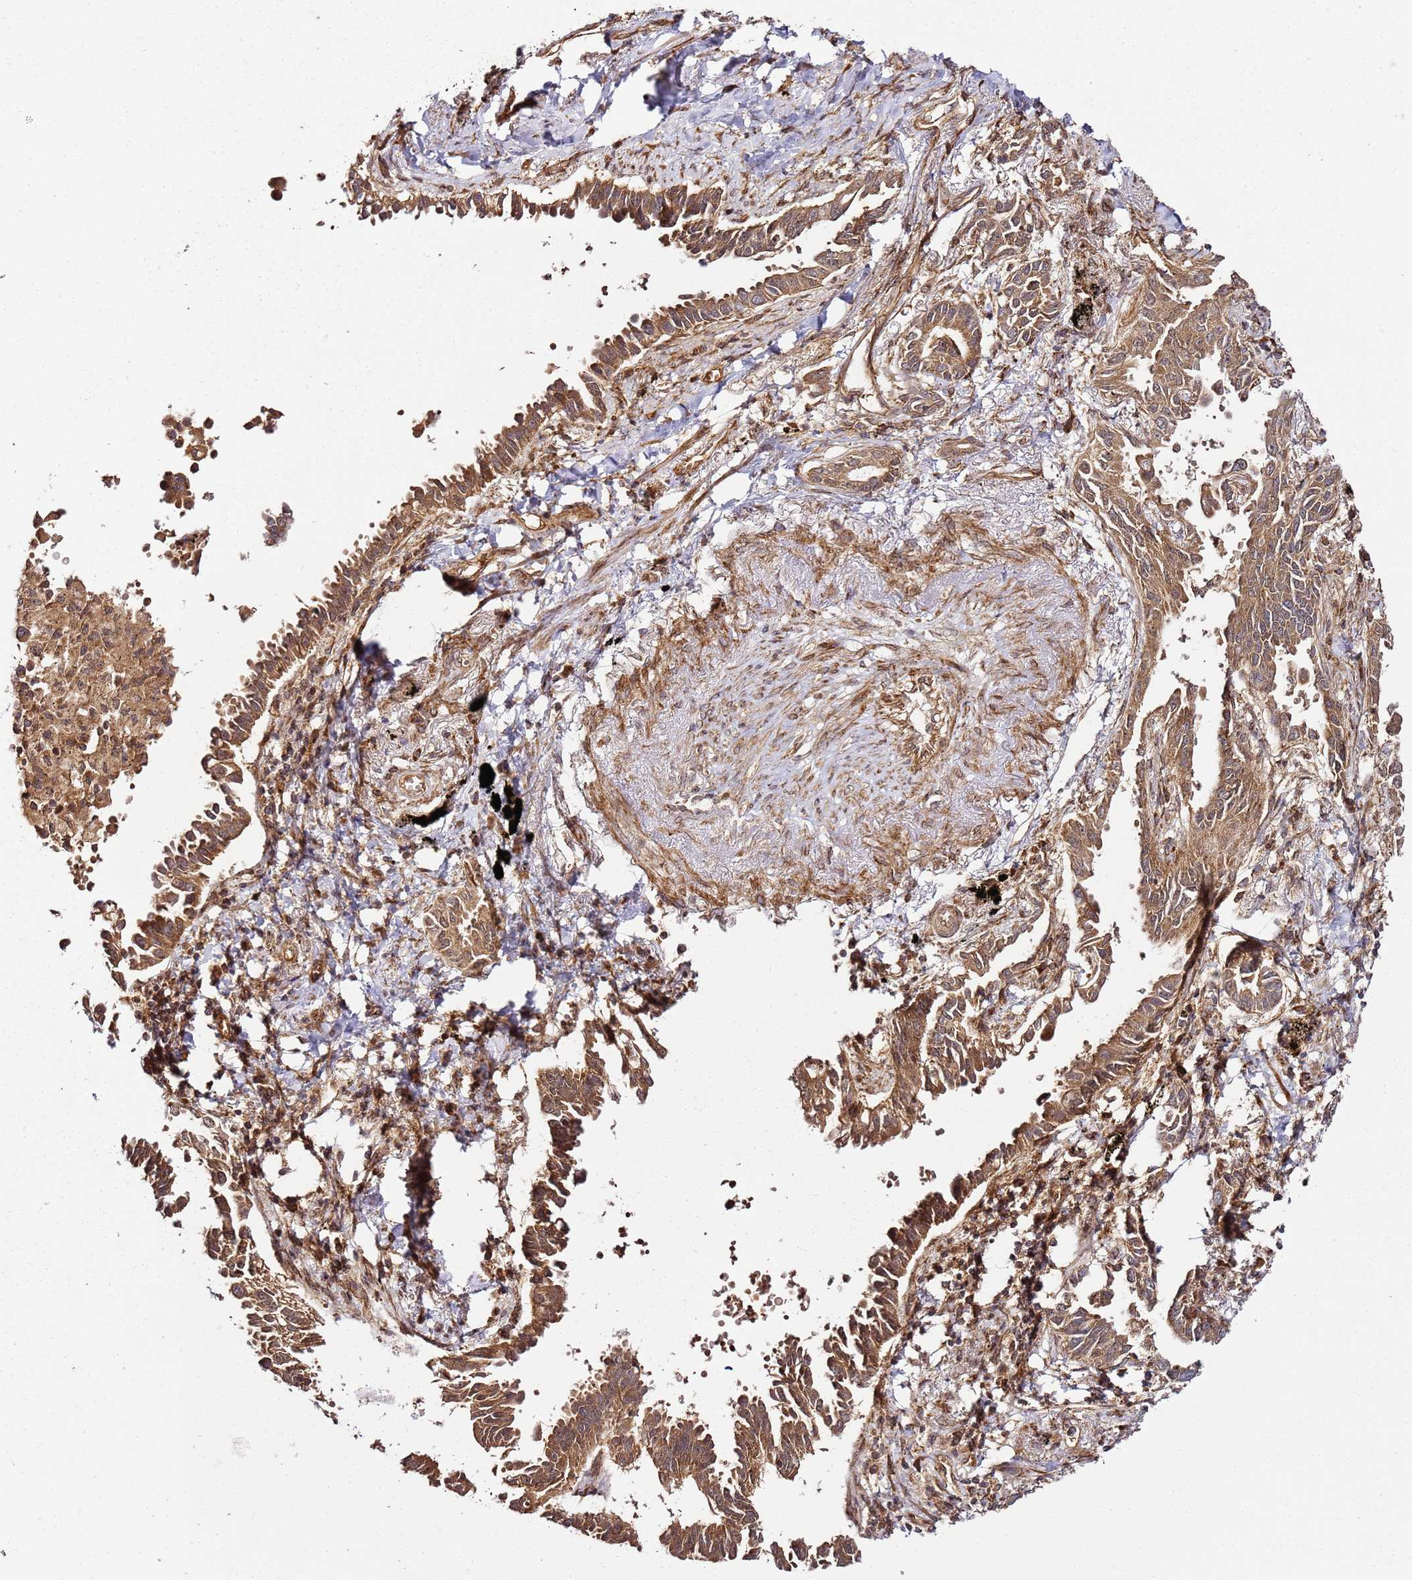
{"staining": {"intensity": "strong", "quantity": ">75%", "location": "cytoplasmic/membranous"}, "tissue": "lung cancer", "cell_type": "Tumor cells", "image_type": "cancer", "snomed": [{"axis": "morphology", "description": "Adenocarcinoma, NOS"}, {"axis": "topography", "description": "Lung"}], "caption": "Lung adenocarcinoma stained for a protein (brown) demonstrates strong cytoplasmic/membranous positive positivity in approximately >75% of tumor cells.", "gene": "TM2D2", "patient": {"sex": "male", "age": 67}}